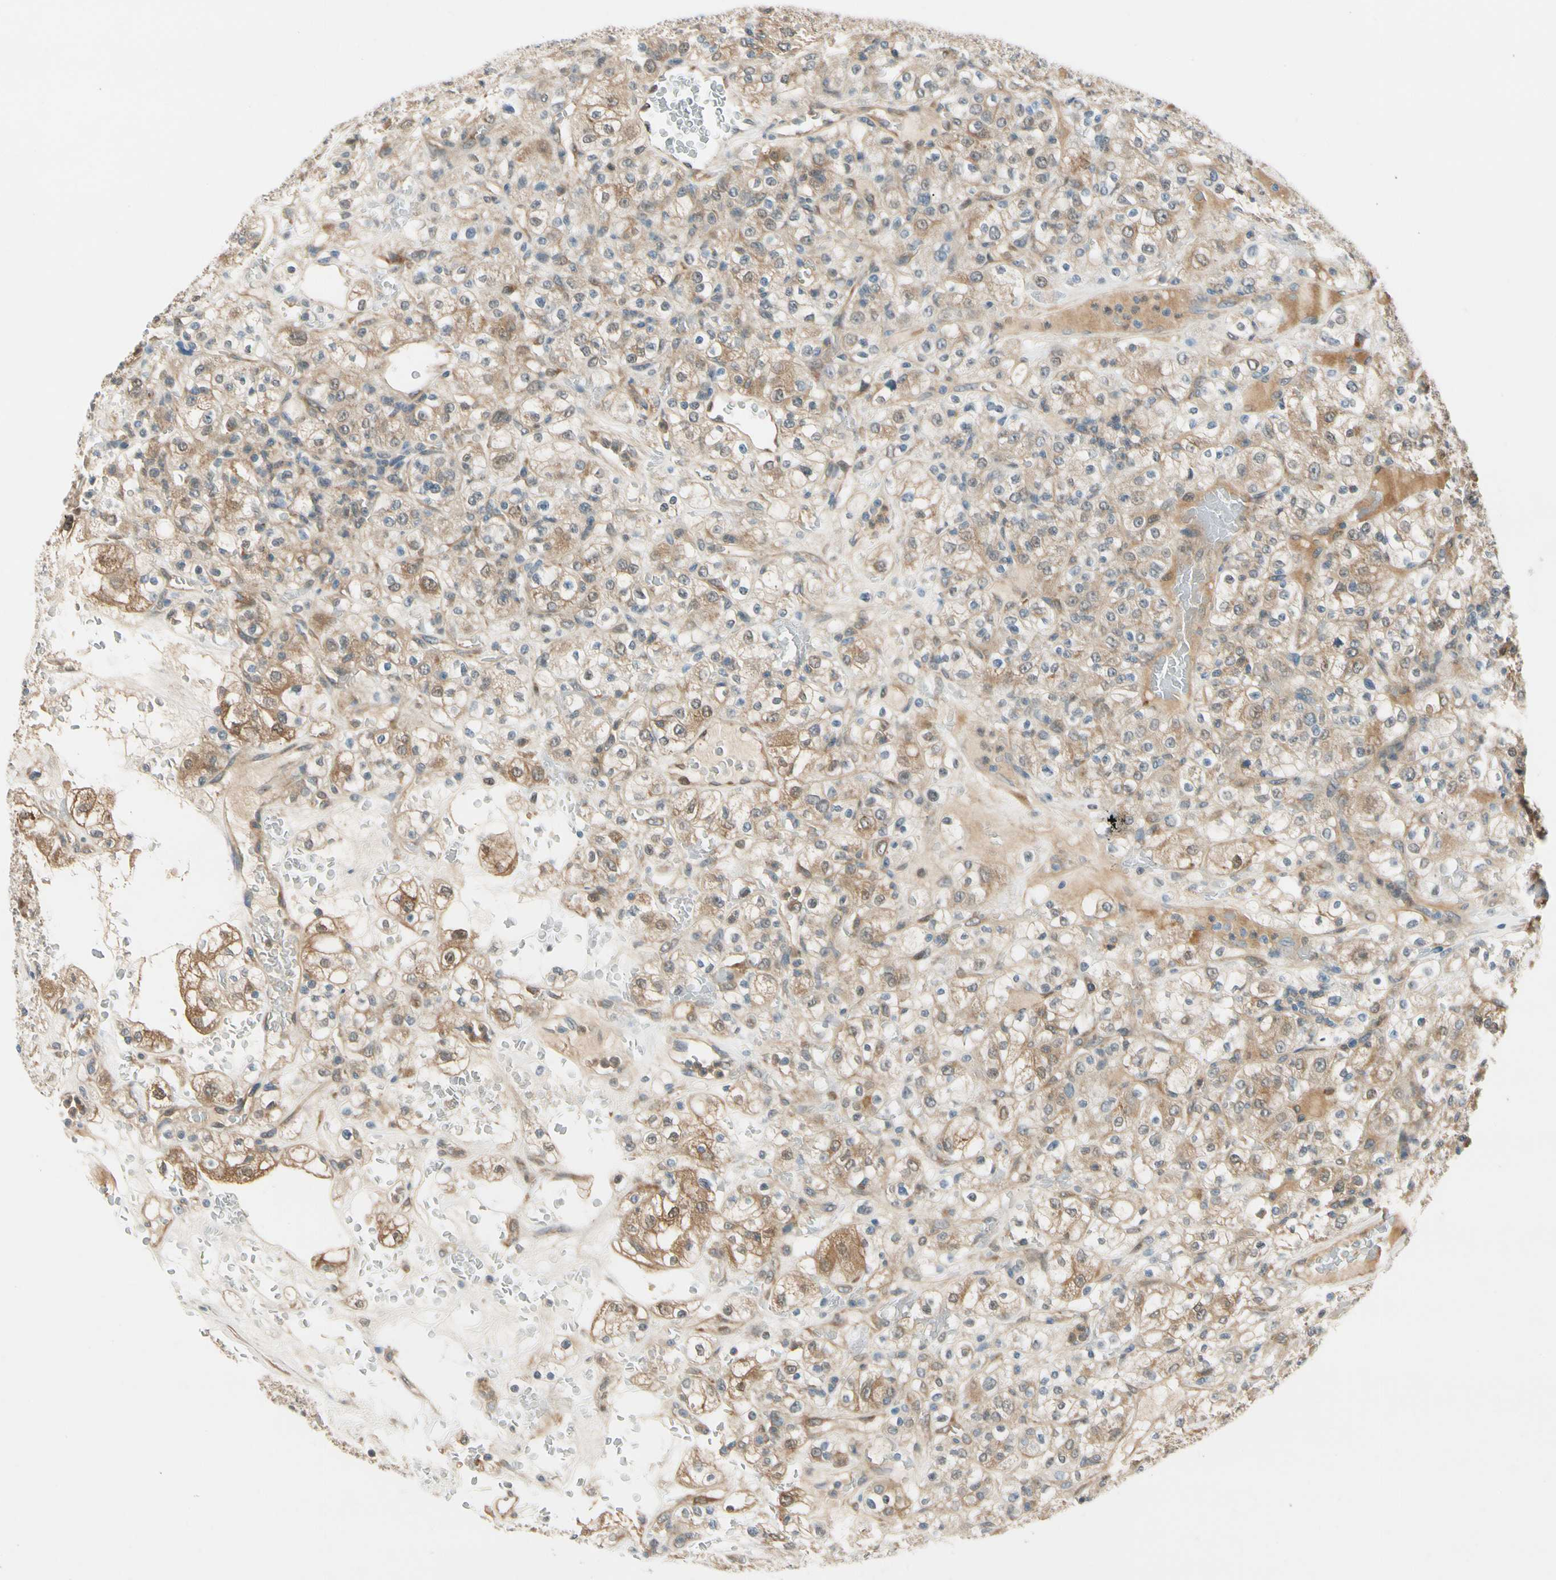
{"staining": {"intensity": "moderate", "quantity": ">75%", "location": "cytoplasmic/membranous"}, "tissue": "renal cancer", "cell_type": "Tumor cells", "image_type": "cancer", "snomed": [{"axis": "morphology", "description": "Normal tissue, NOS"}, {"axis": "morphology", "description": "Adenocarcinoma, NOS"}, {"axis": "topography", "description": "Kidney"}], "caption": "Immunohistochemical staining of human renal cancer reveals moderate cytoplasmic/membranous protein staining in about >75% of tumor cells.", "gene": "WIPI1", "patient": {"sex": "female", "age": 72}}